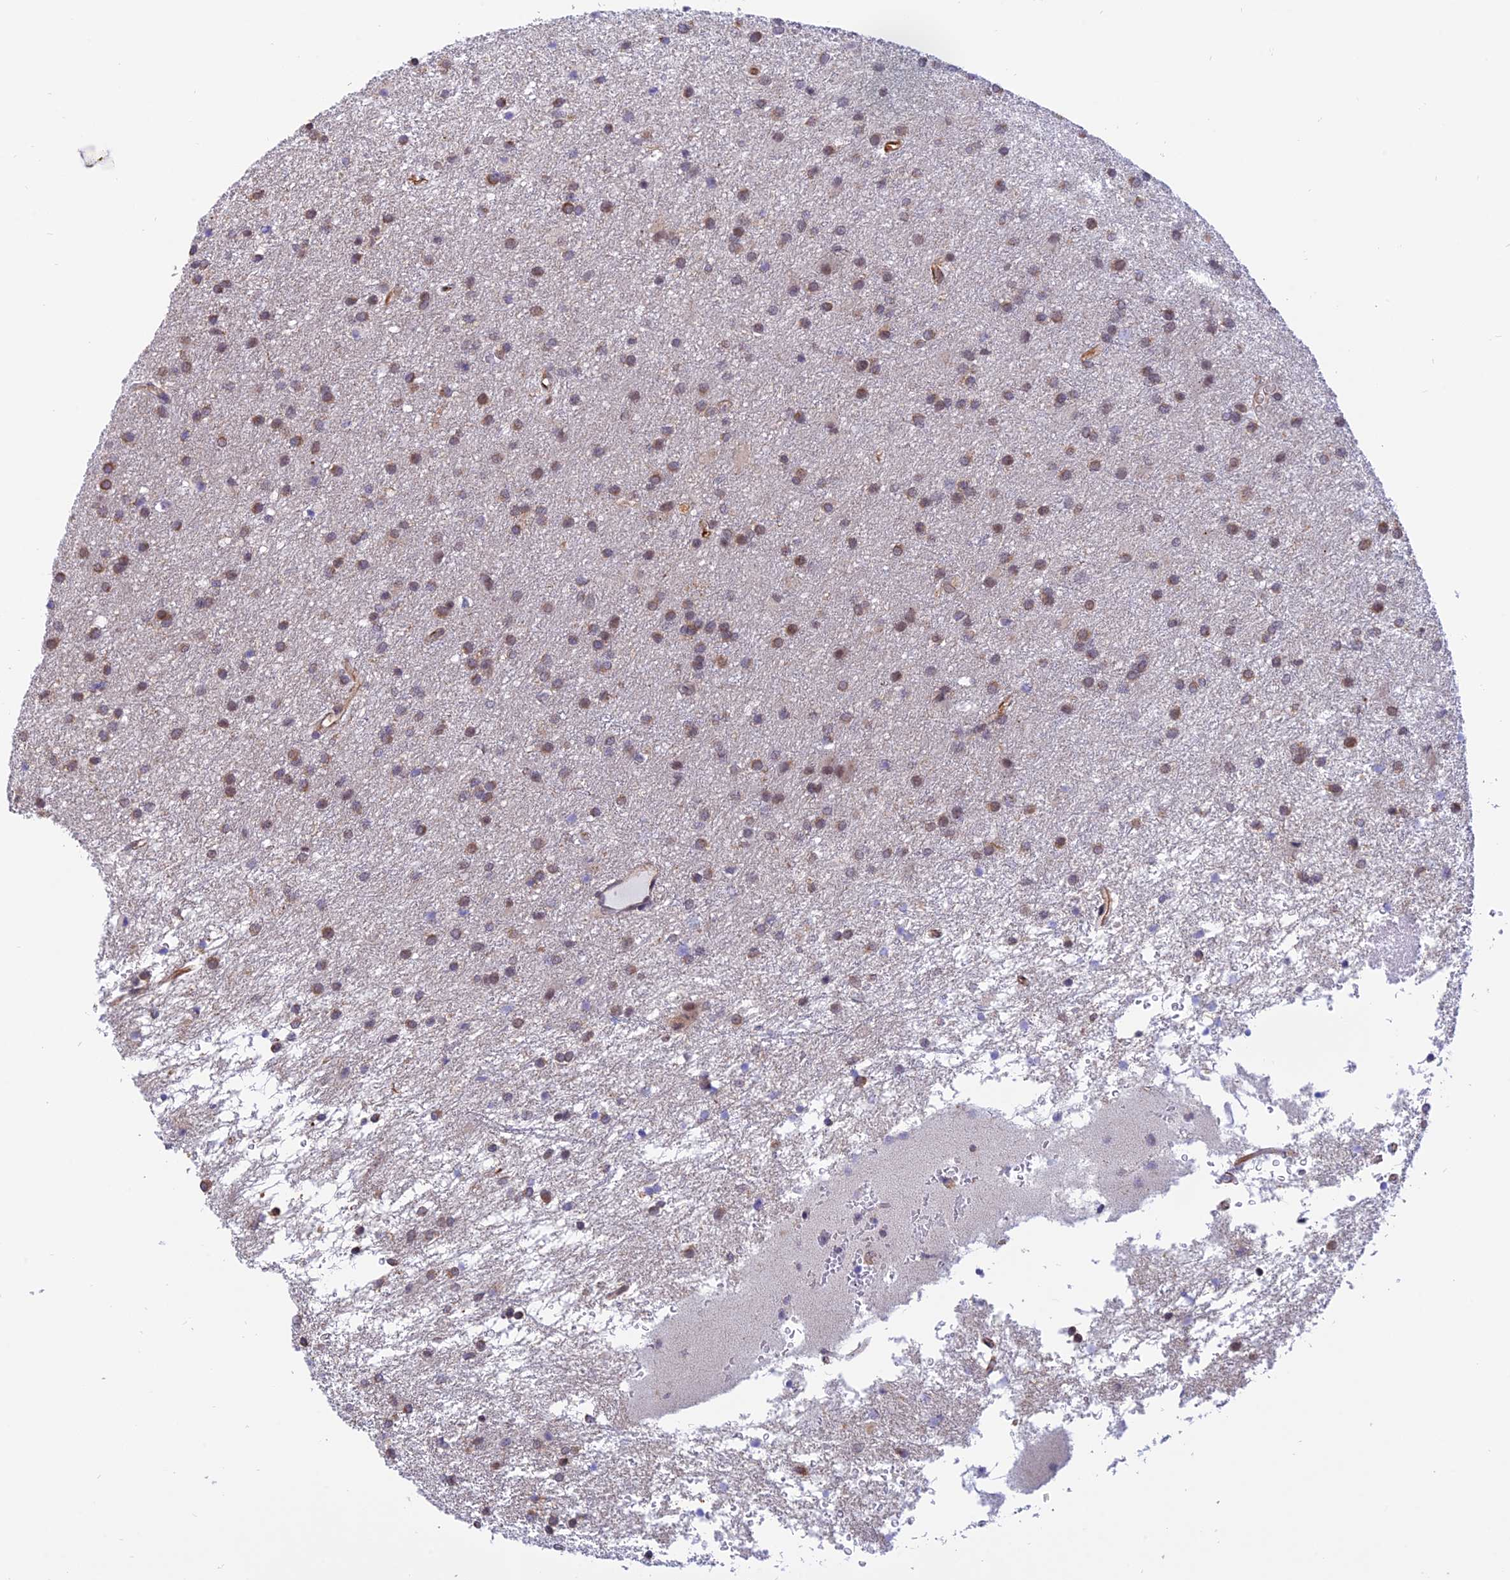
{"staining": {"intensity": "moderate", "quantity": "25%-75%", "location": "cytoplasmic/membranous"}, "tissue": "glioma", "cell_type": "Tumor cells", "image_type": "cancer", "snomed": [{"axis": "morphology", "description": "Glioma, malignant, High grade"}, {"axis": "topography", "description": "Brain"}], "caption": "Immunohistochemistry of glioma demonstrates medium levels of moderate cytoplasmic/membranous staining in about 25%-75% of tumor cells.", "gene": "PAGR1", "patient": {"sex": "female", "age": 50}}